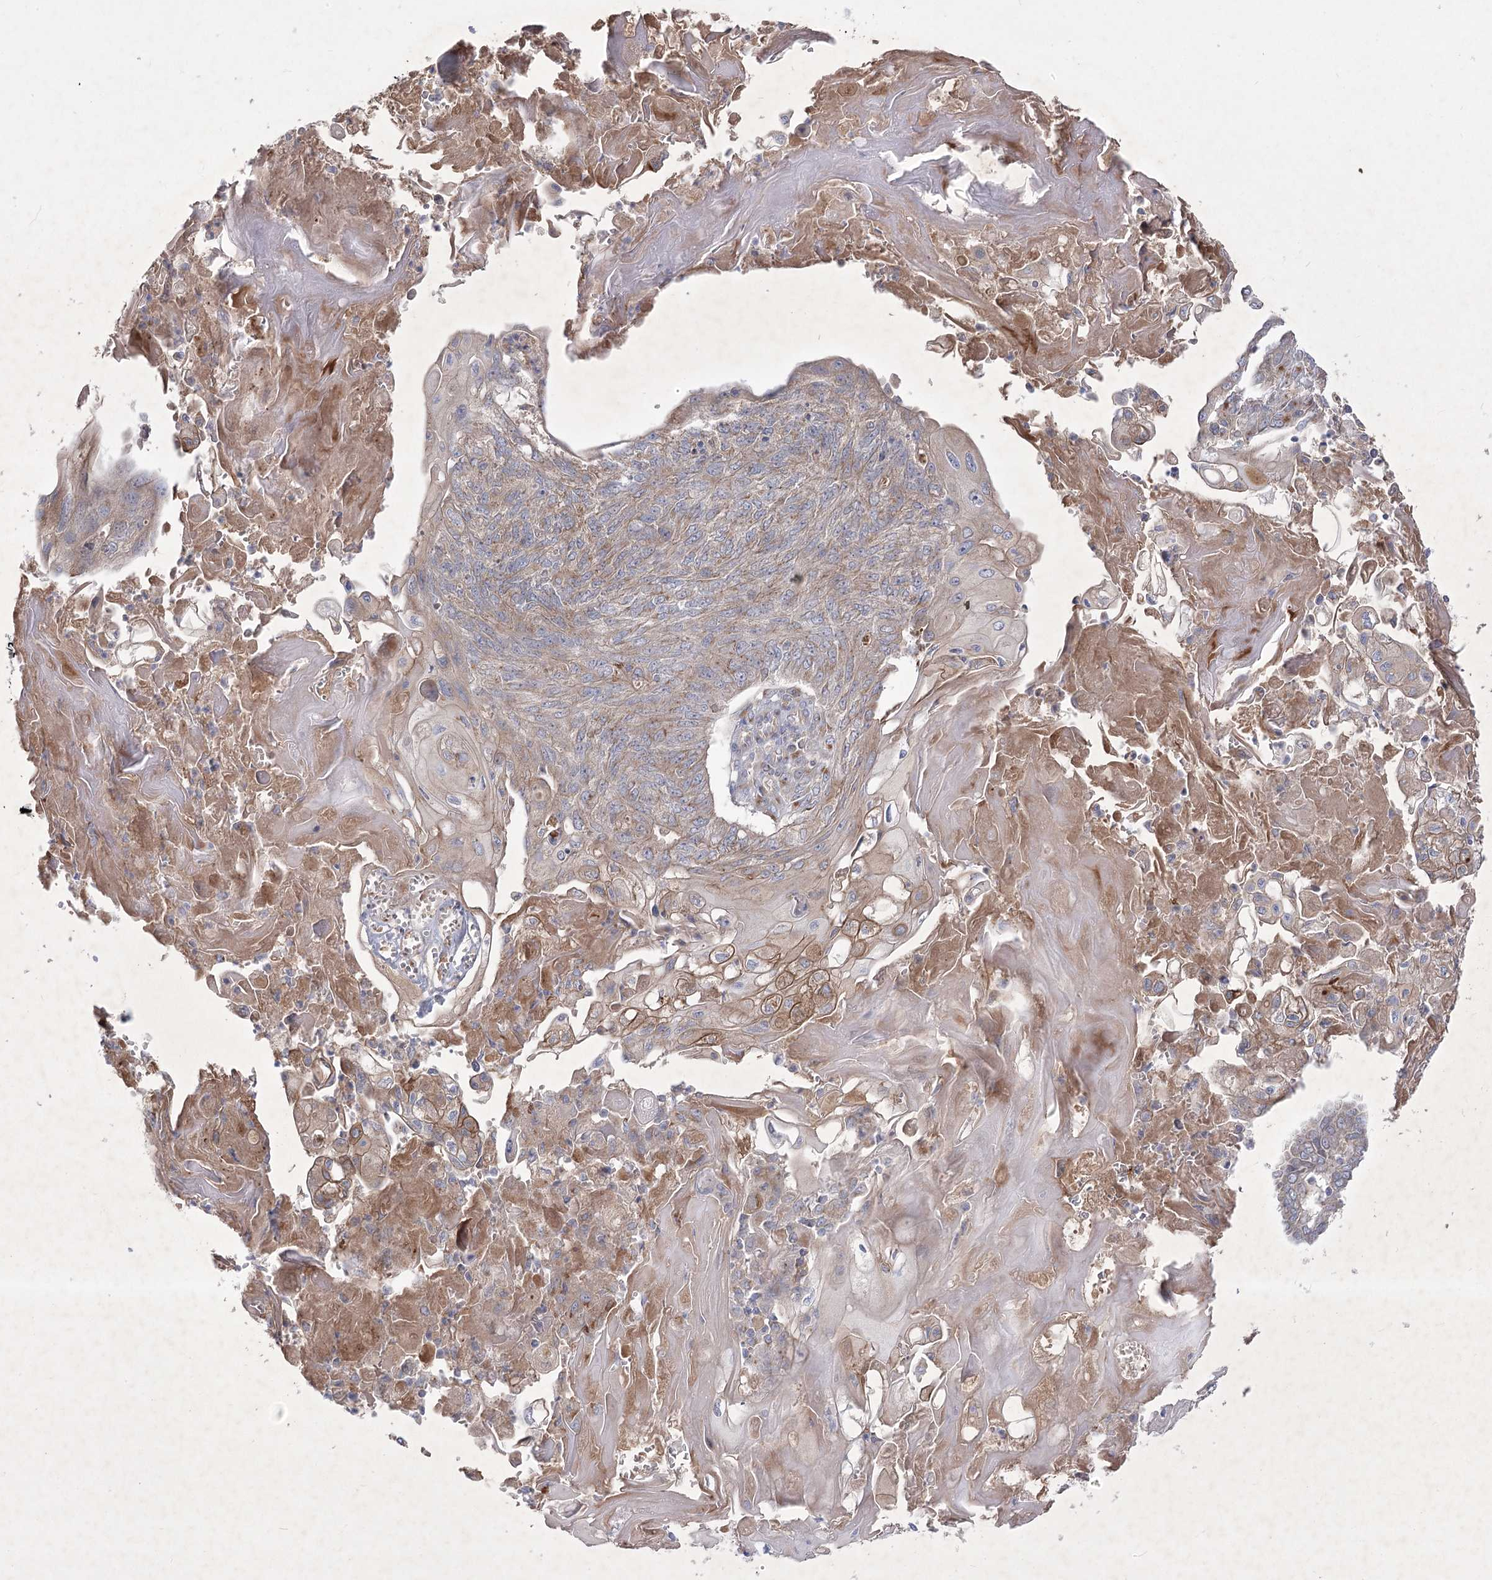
{"staining": {"intensity": "weak", "quantity": "25%-75%", "location": "cytoplasmic/membranous"}, "tissue": "endometrial cancer", "cell_type": "Tumor cells", "image_type": "cancer", "snomed": [{"axis": "morphology", "description": "Adenocarcinoma, NOS"}, {"axis": "topography", "description": "Endometrium"}], "caption": "About 25%-75% of tumor cells in adenocarcinoma (endometrial) exhibit weak cytoplasmic/membranous protein expression as visualized by brown immunohistochemical staining.", "gene": "GBF1", "patient": {"sex": "female", "age": 32}}